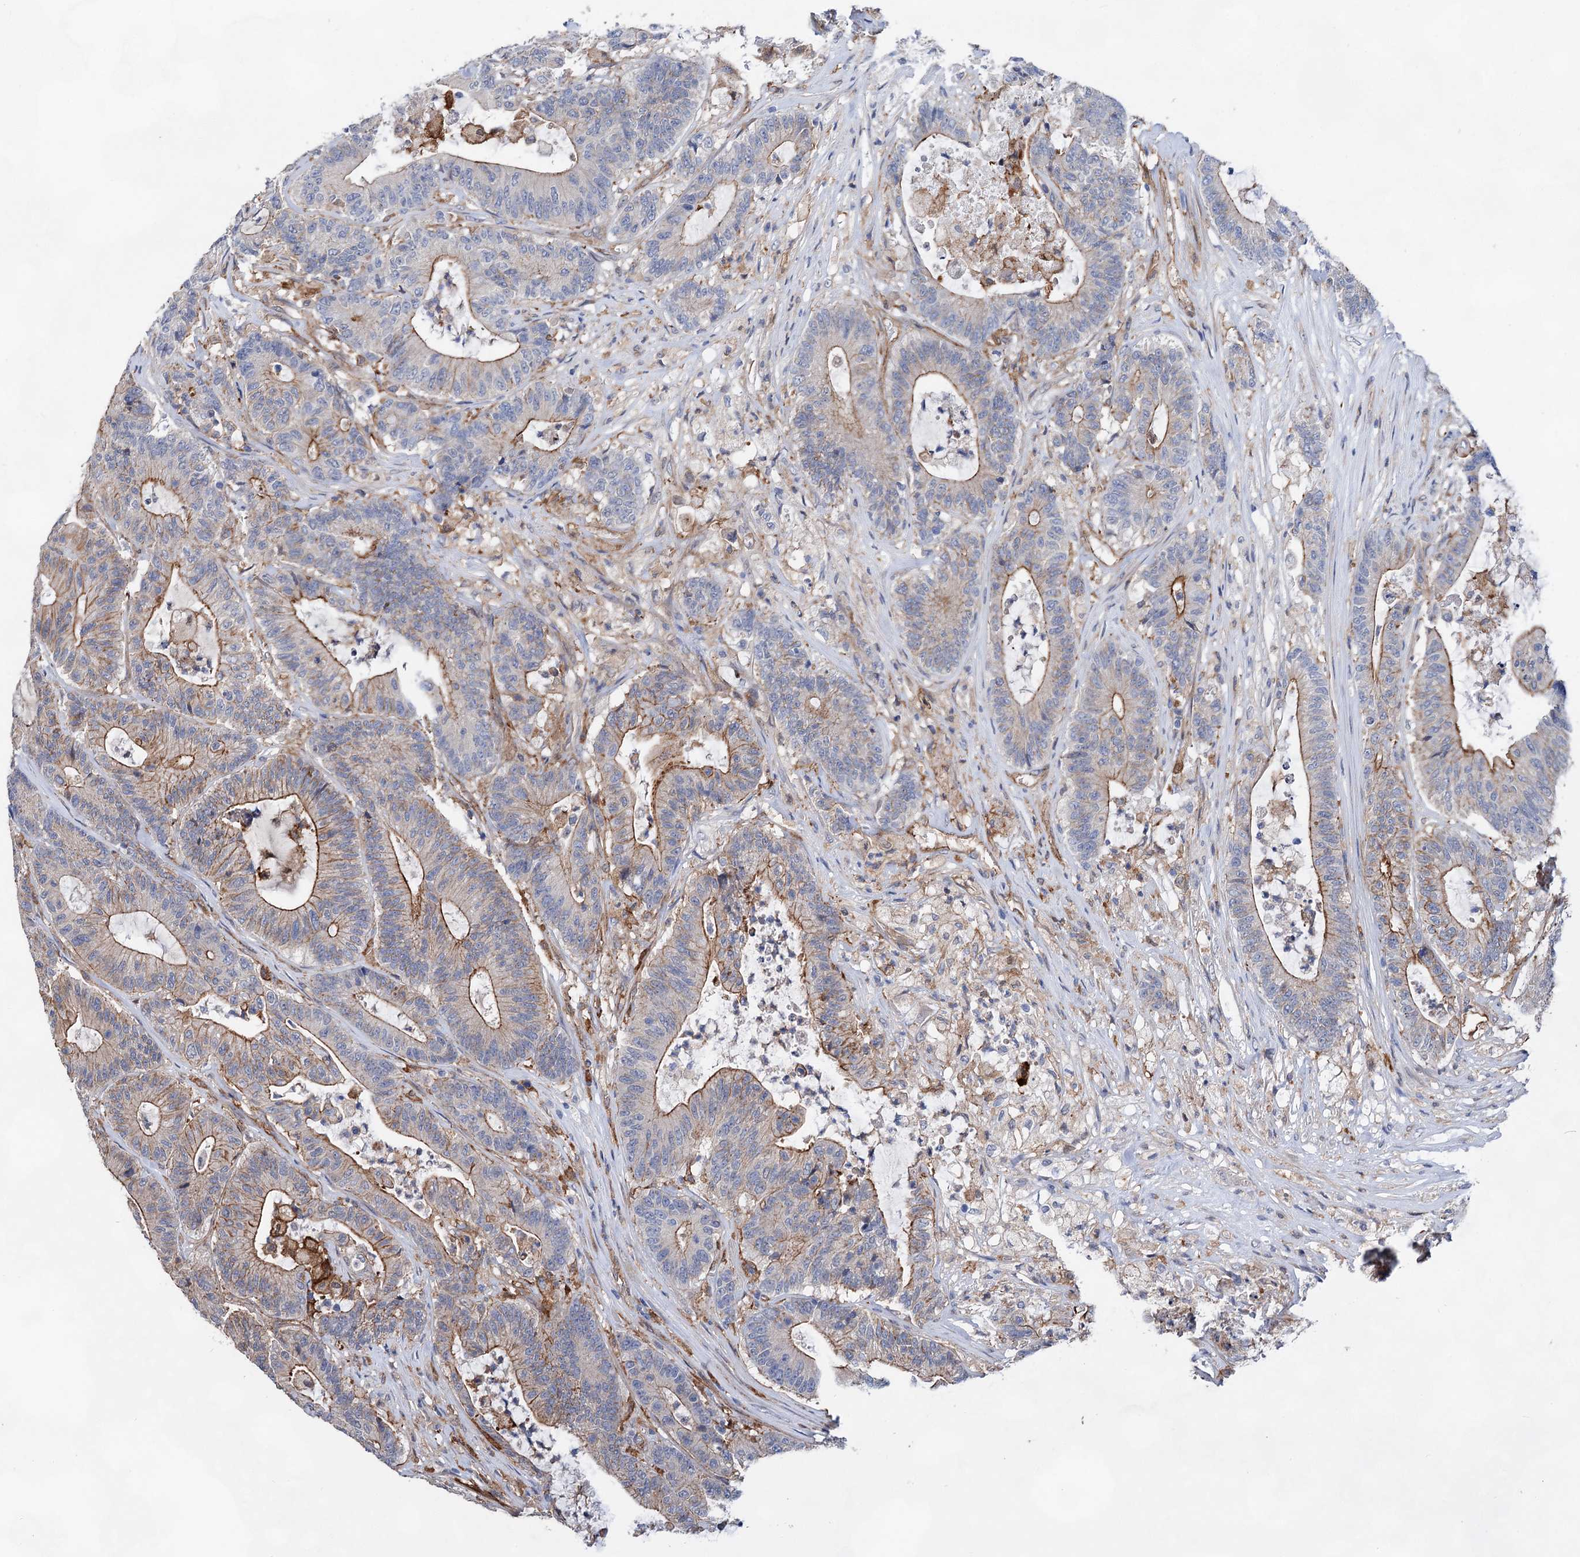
{"staining": {"intensity": "moderate", "quantity": "25%-75%", "location": "cytoplasmic/membranous"}, "tissue": "colorectal cancer", "cell_type": "Tumor cells", "image_type": "cancer", "snomed": [{"axis": "morphology", "description": "Adenocarcinoma, NOS"}, {"axis": "topography", "description": "Colon"}], "caption": "Immunohistochemistry image of human adenocarcinoma (colorectal) stained for a protein (brown), which shows medium levels of moderate cytoplasmic/membranous expression in about 25%-75% of tumor cells.", "gene": "TMTC3", "patient": {"sex": "female", "age": 84}}